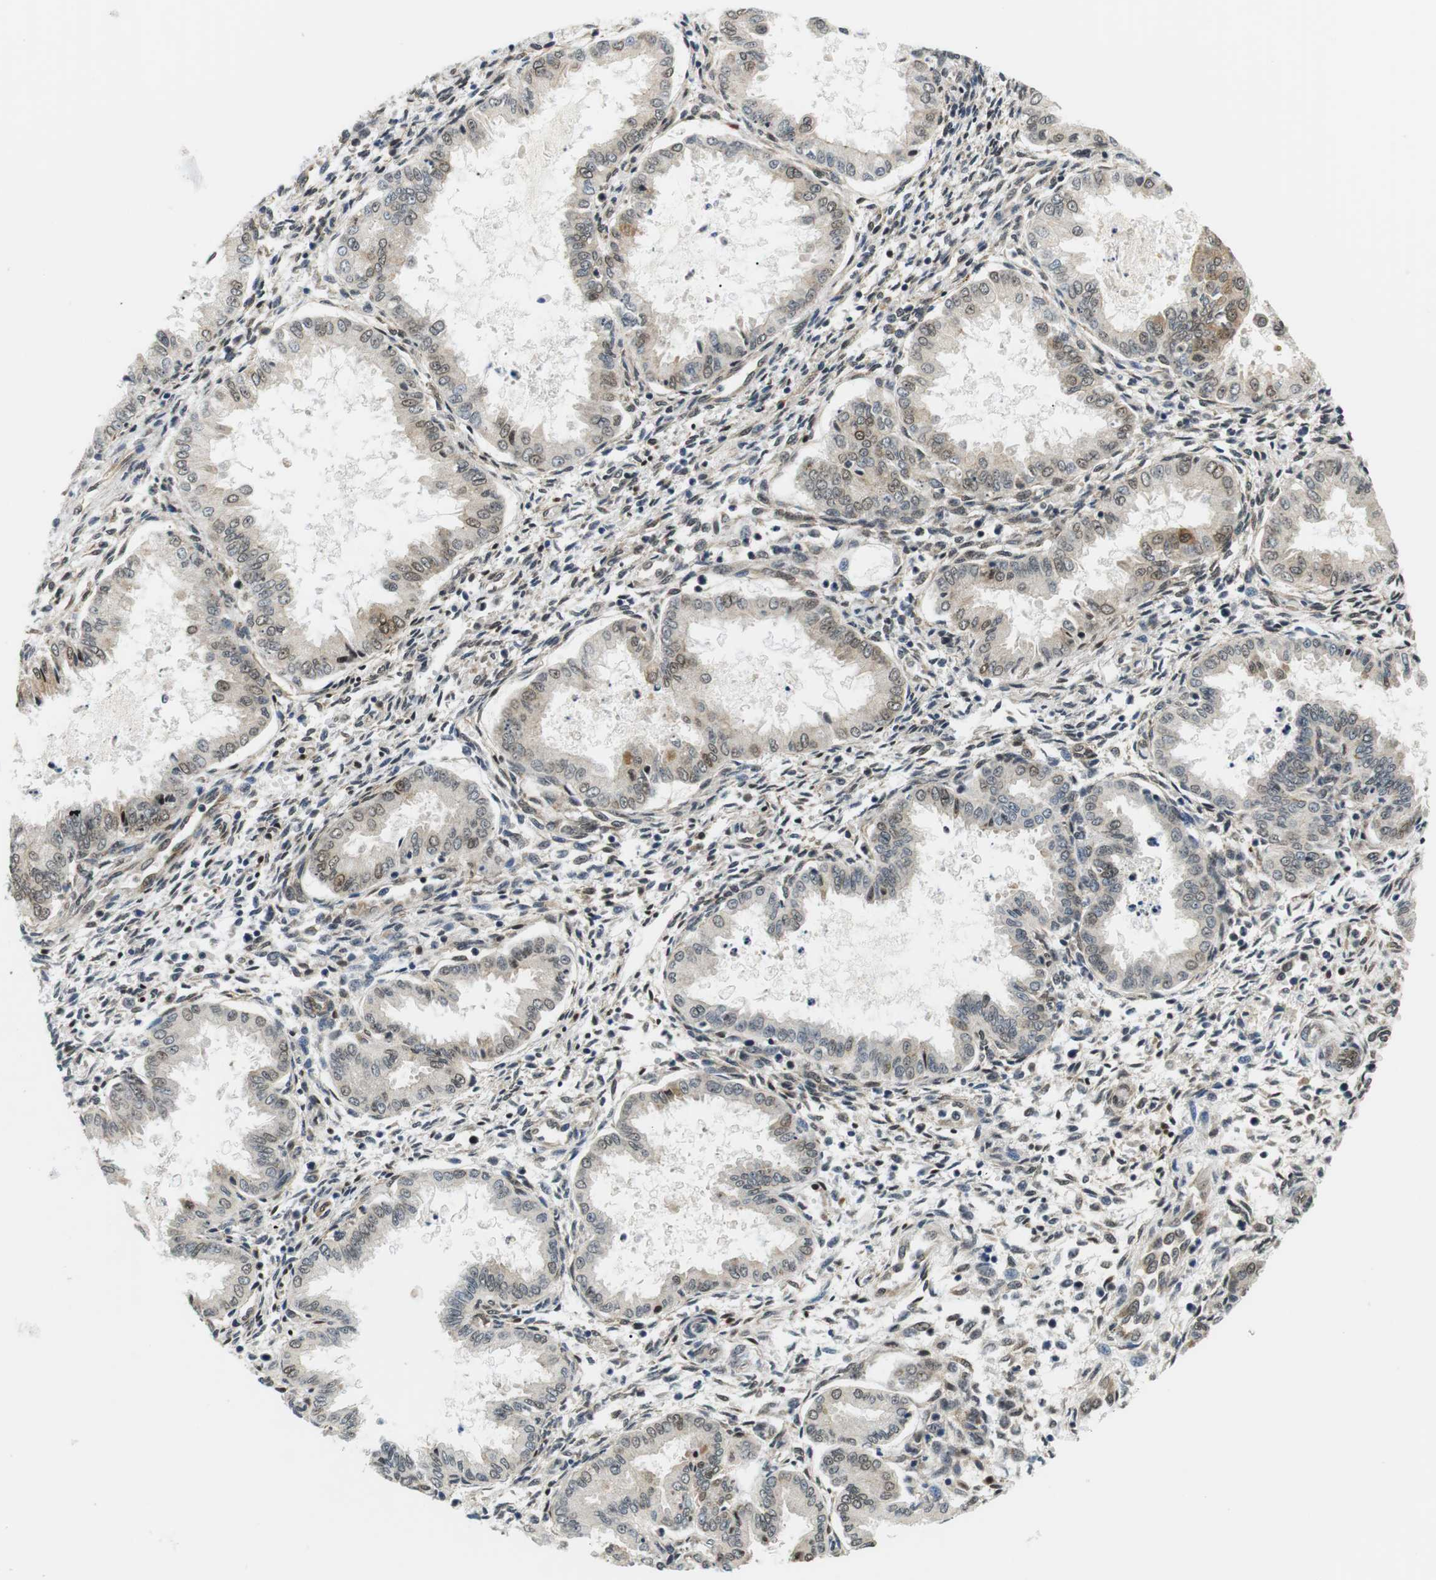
{"staining": {"intensity": "moderate", "quantity": "25%-75%", "location": "cytoplasmic/membranous,nuclear"}, "tissue": "endometrium", "cell_type": "Cells in endometrial stroma", "image_type": "normal", "snomed": [{"axis": "morphology", "description": "Normal tissue, NOS"}, {"axis": "topography", "description": "Endometrium"}], "caption": "Moderate cytoplasmic/membranous,nuclear expression for a protein is seen in about 25%-75% of cells in endometrial stroma of benign endometrium using IHC.", "gene": "CSNK2B", "patient": {"sex": "female", "age": 33}}